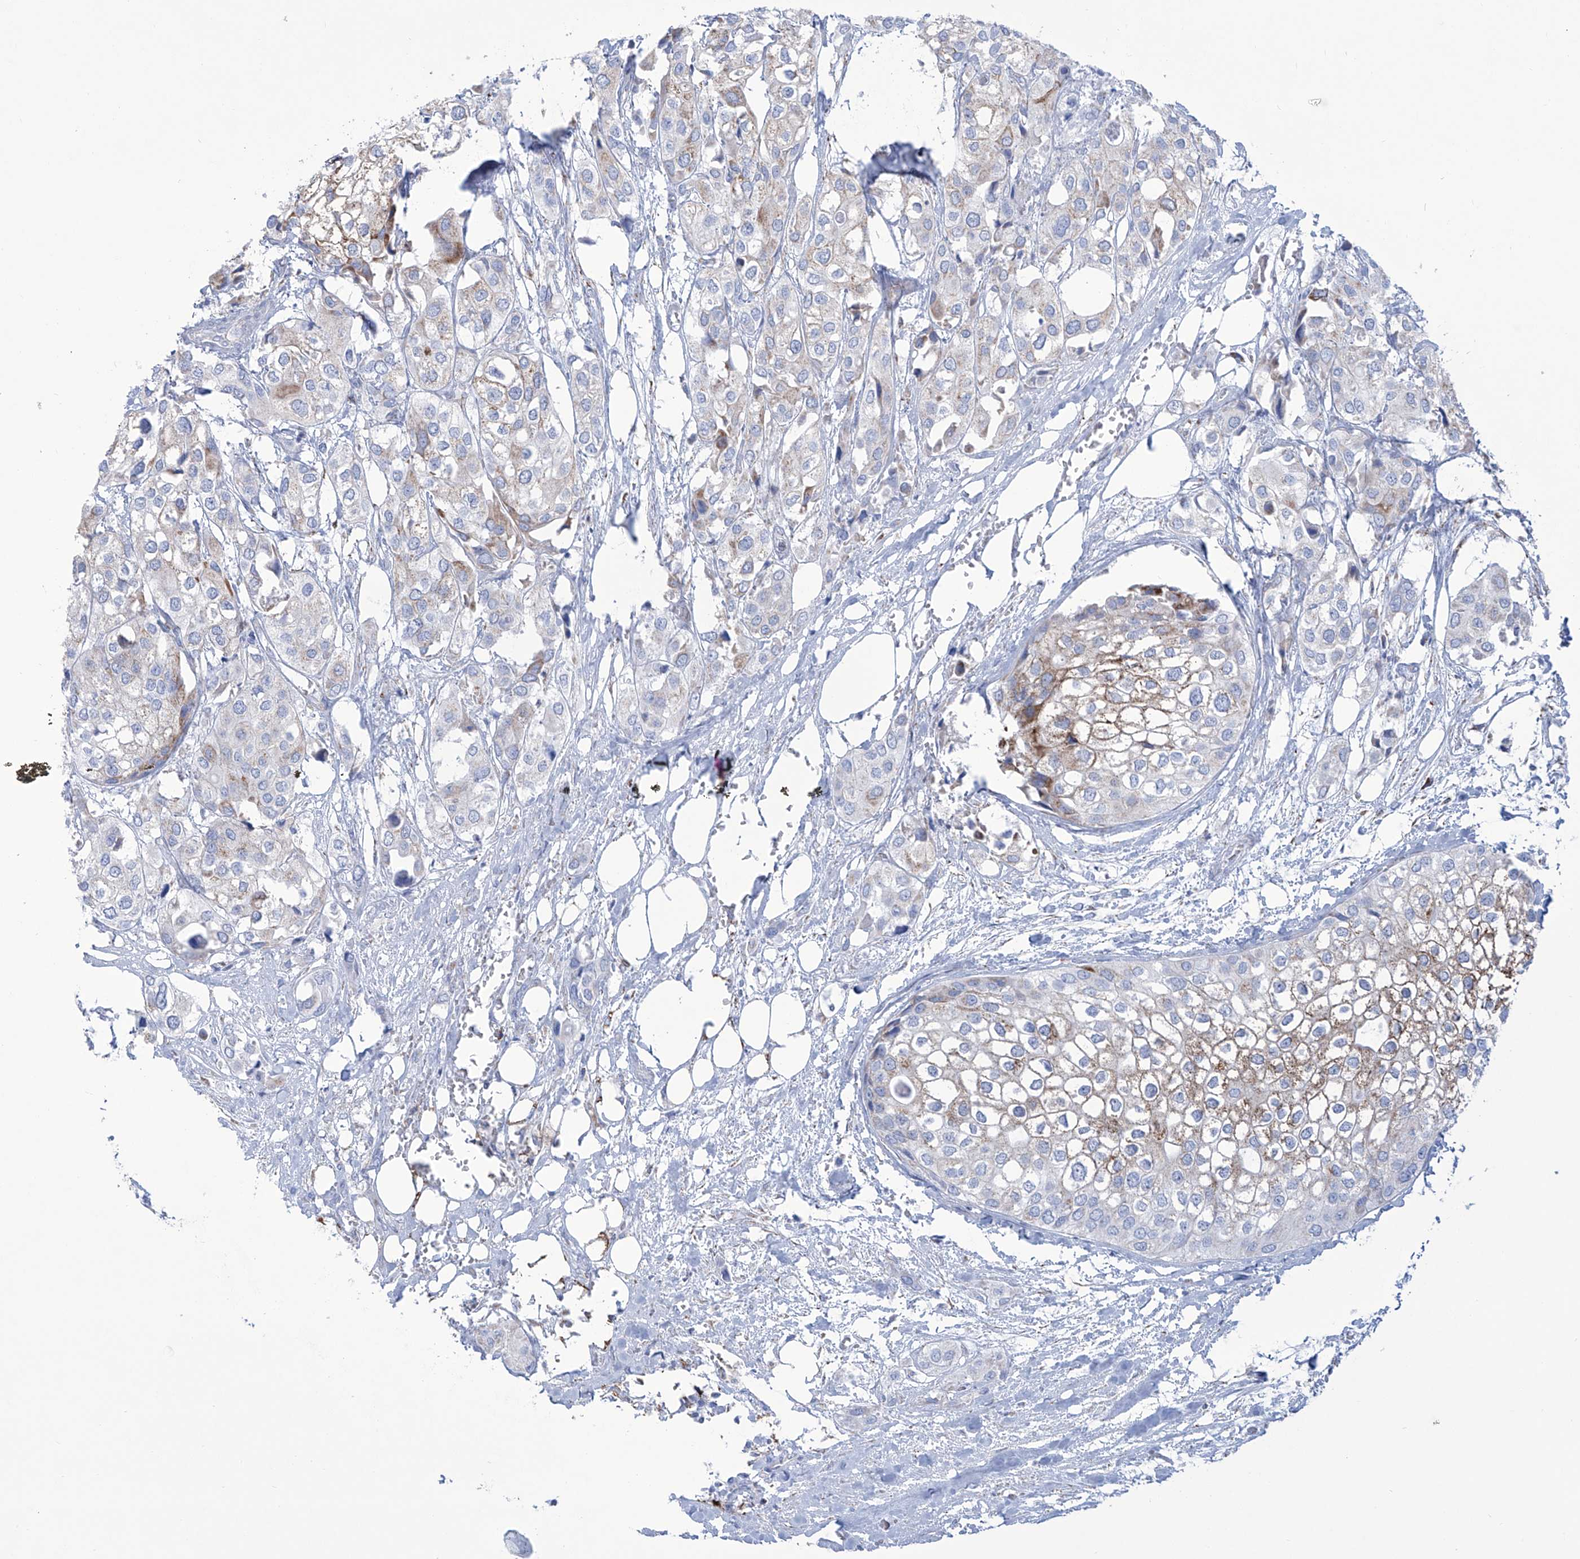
{"staining": {"intensity": "moderate", "quantity": "<25%", "location": "cytoplasmic/membranous"}, "tissue": "urothelial cancer", "cell_type": "Tumor cells", "image_type": "cancer", "snomed": [{"axis": "morphology", "description": "Urothelial carcinoma, High grade"}, {"axis": "topography", "description": "Urinary bladder"}], "caption": "Immunohistochemical staining of high-grade urothelial carcinoma exhibits low levels of moderate cytoplasmic/membranous protein staining in approximately <25% of tumor cells.", "gene": "ALDH6A1", "patient": {"sex": "male", "age": 64}}